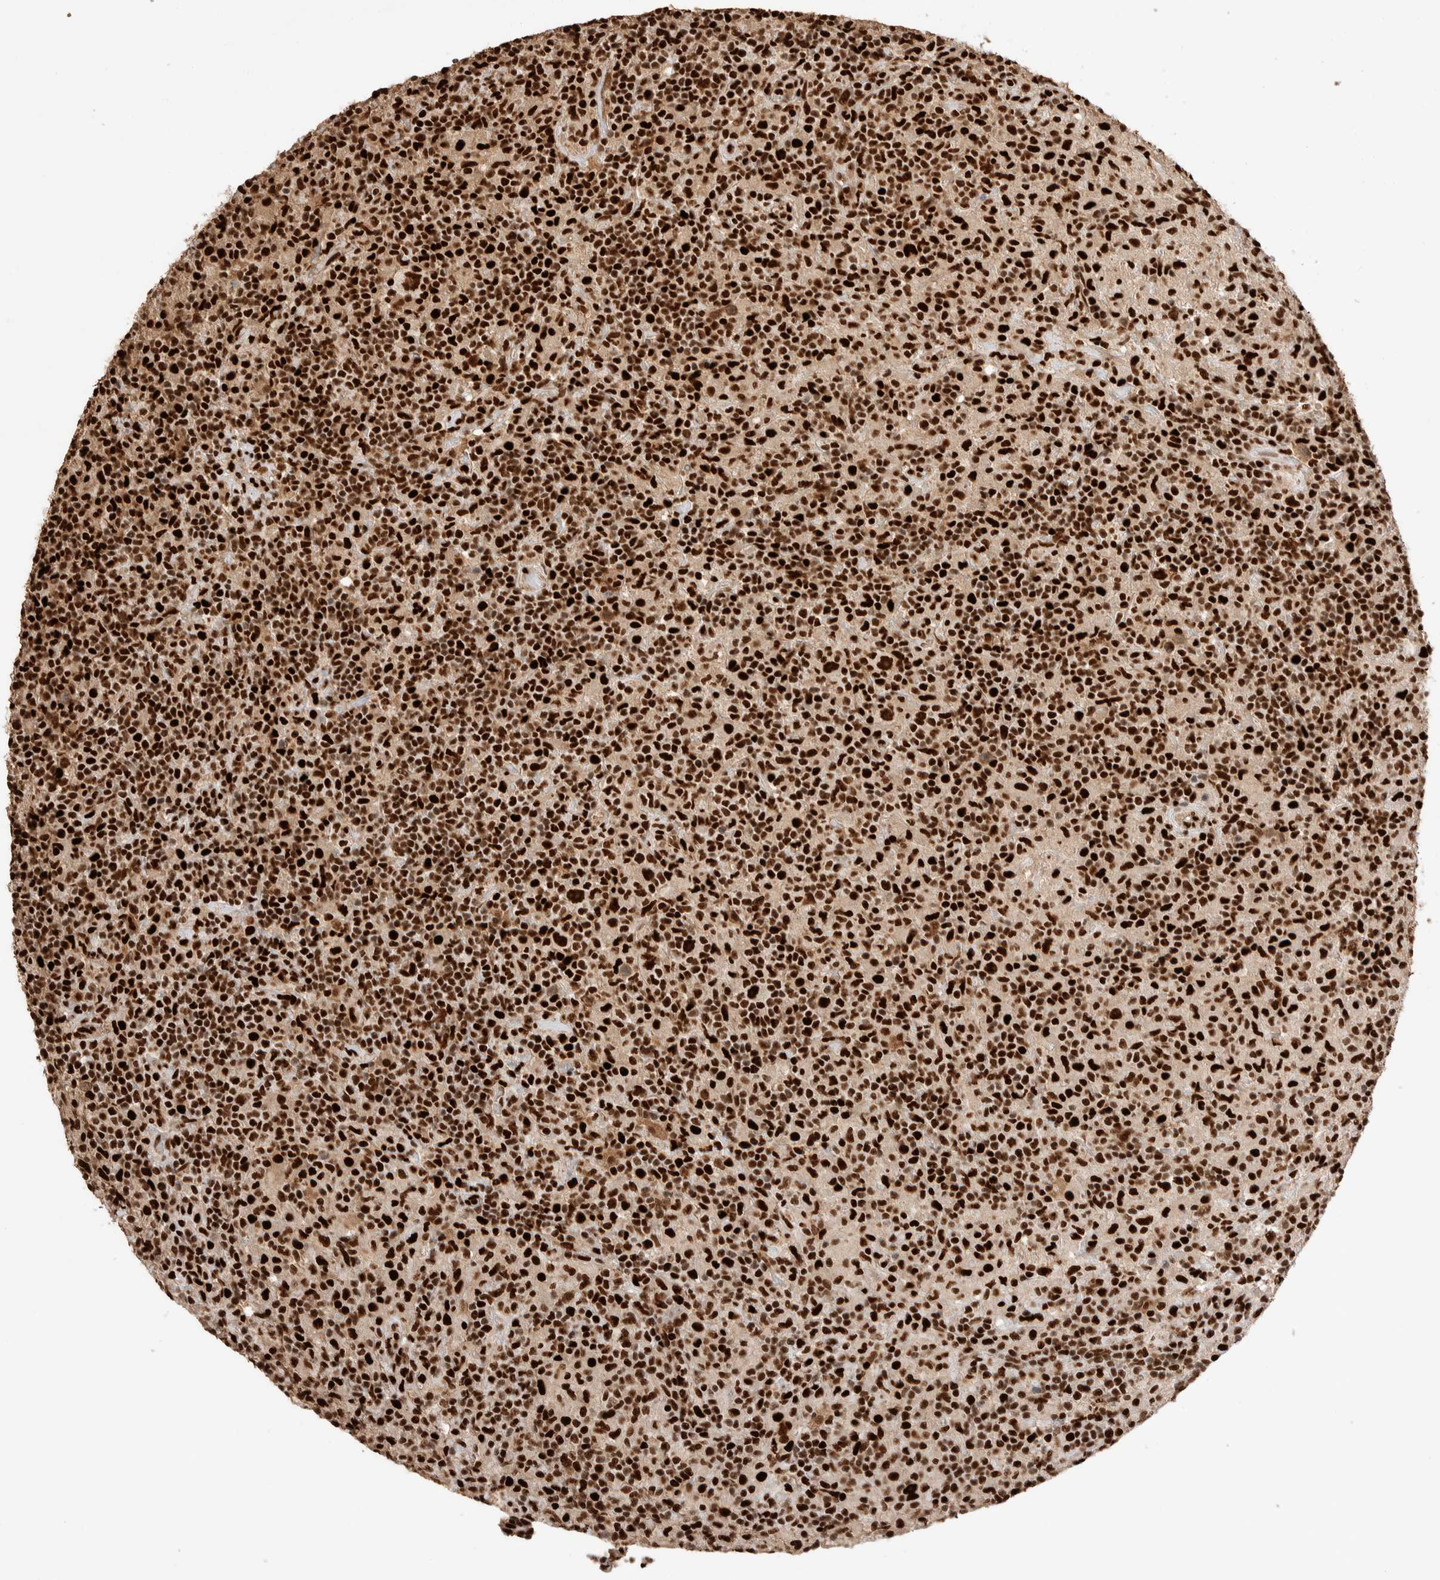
{"staining": {"intensity": "strong", "quantity": ">75%", "location": "nuclear"}, "tissue": "lymphoma", "cell_type": "Tumor cells", "image_type": "cancer", "snomed": [{"axis": "morphology", "description": "Hodgkin's disease, NOS"}, {"axis": "topography", "description": "Lymph node"}], "caption": "This photomicrograph displays IHC staining of human Hodgkin's disease, with high strong nuclear positivity in about >75% of tumor cells.", "gene": "RNASEK-C17orf49", "patient": {"sex": "male", "age": 70}}